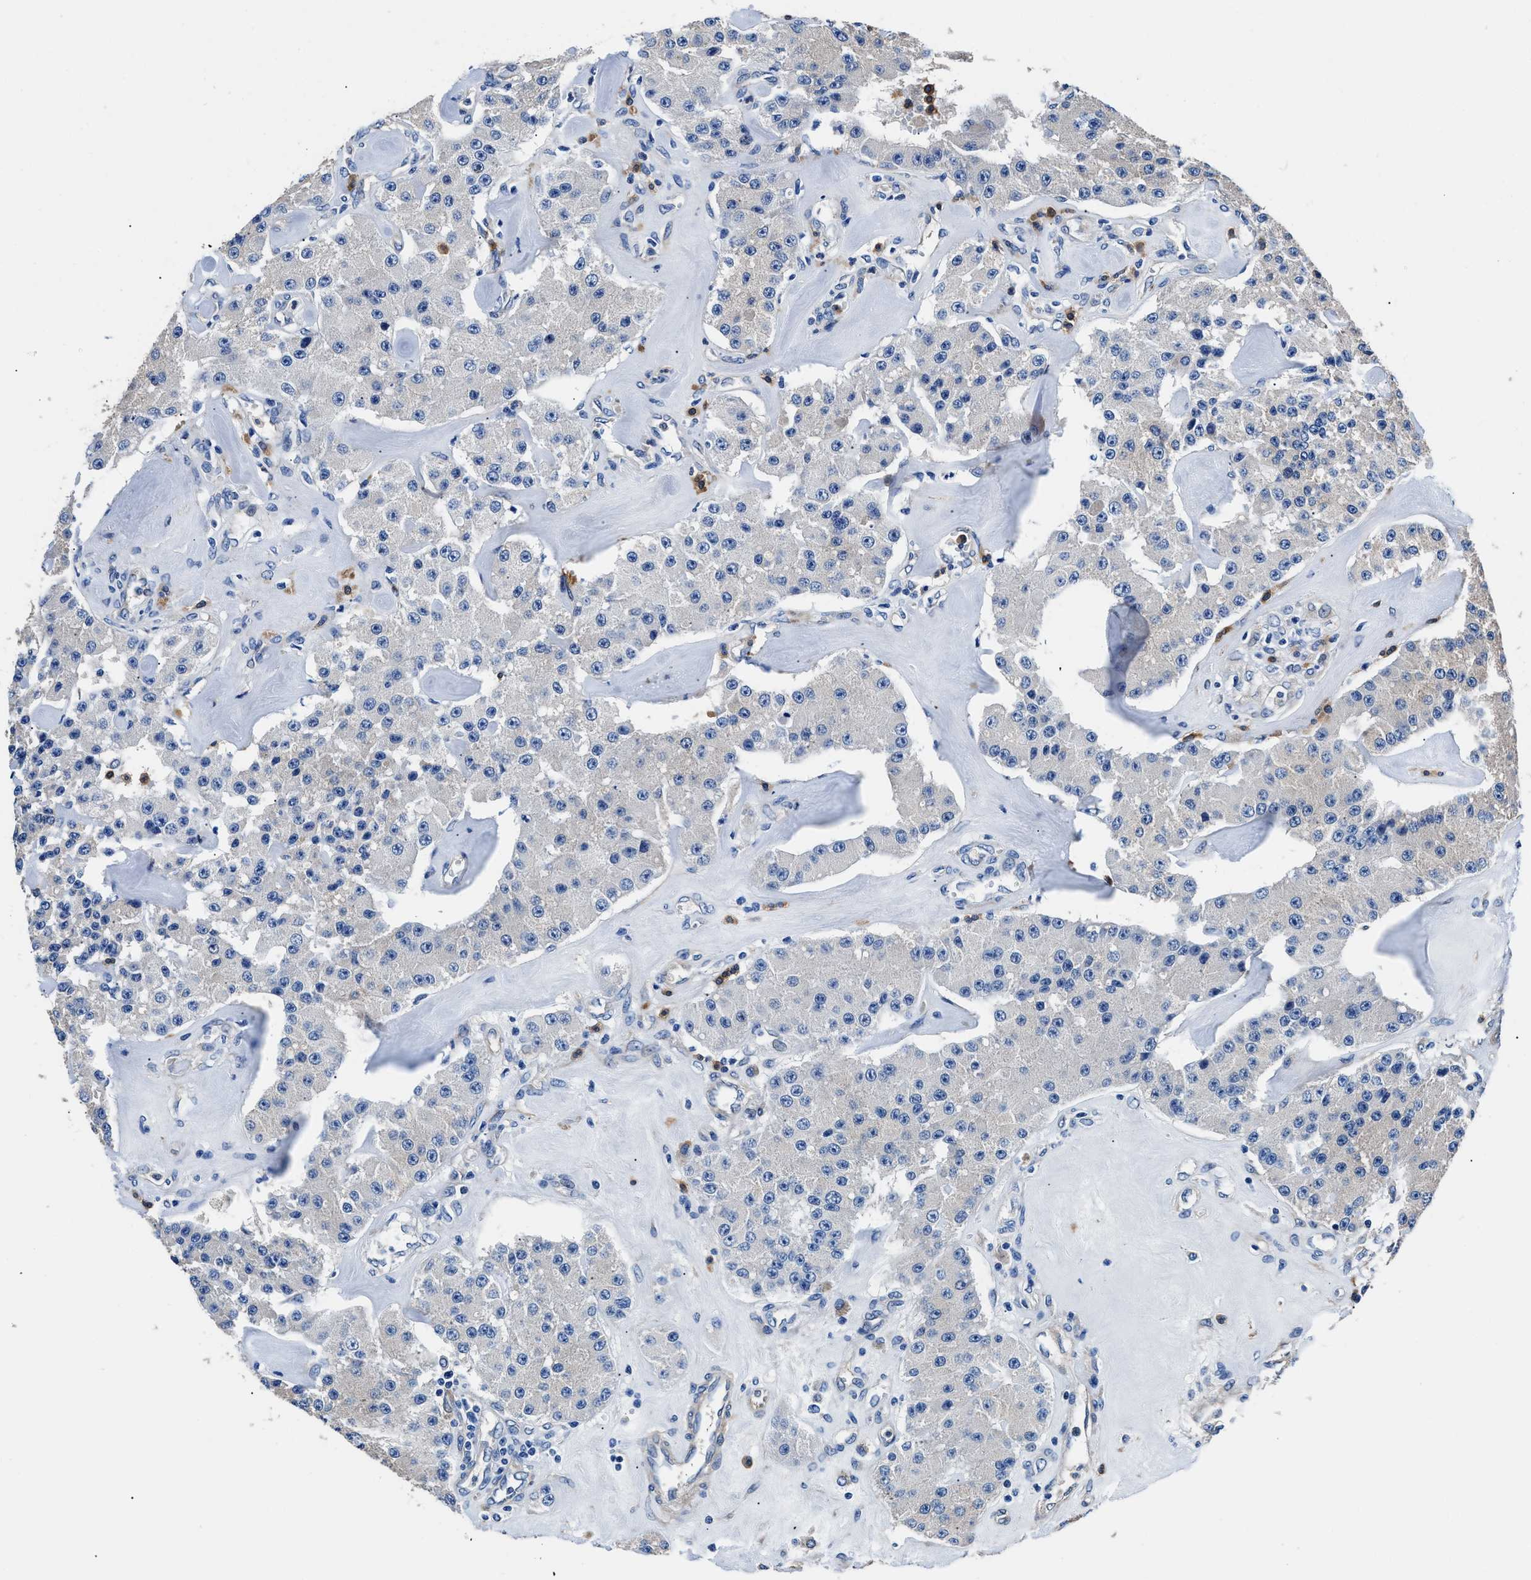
{"staining": {"intensity": "negative", "quantity": "none", "location": "none"}, "tissue": "carcinoid", "cell_type": "Tumor cells", "image_type": "cancer", "snomed": [{"axis": "morphology", "description": "Carcinoid, malignant, NOS"}, {"axis": "topography", "description": "Pancreas"}], "caption": "An immunohistochemistry (IHC) micrograph of carcinoid is shown. There is no staining in tumor cells of carcinoid.", "gene": "NEU1", "patient": {"sex": "male", "age": 41}}